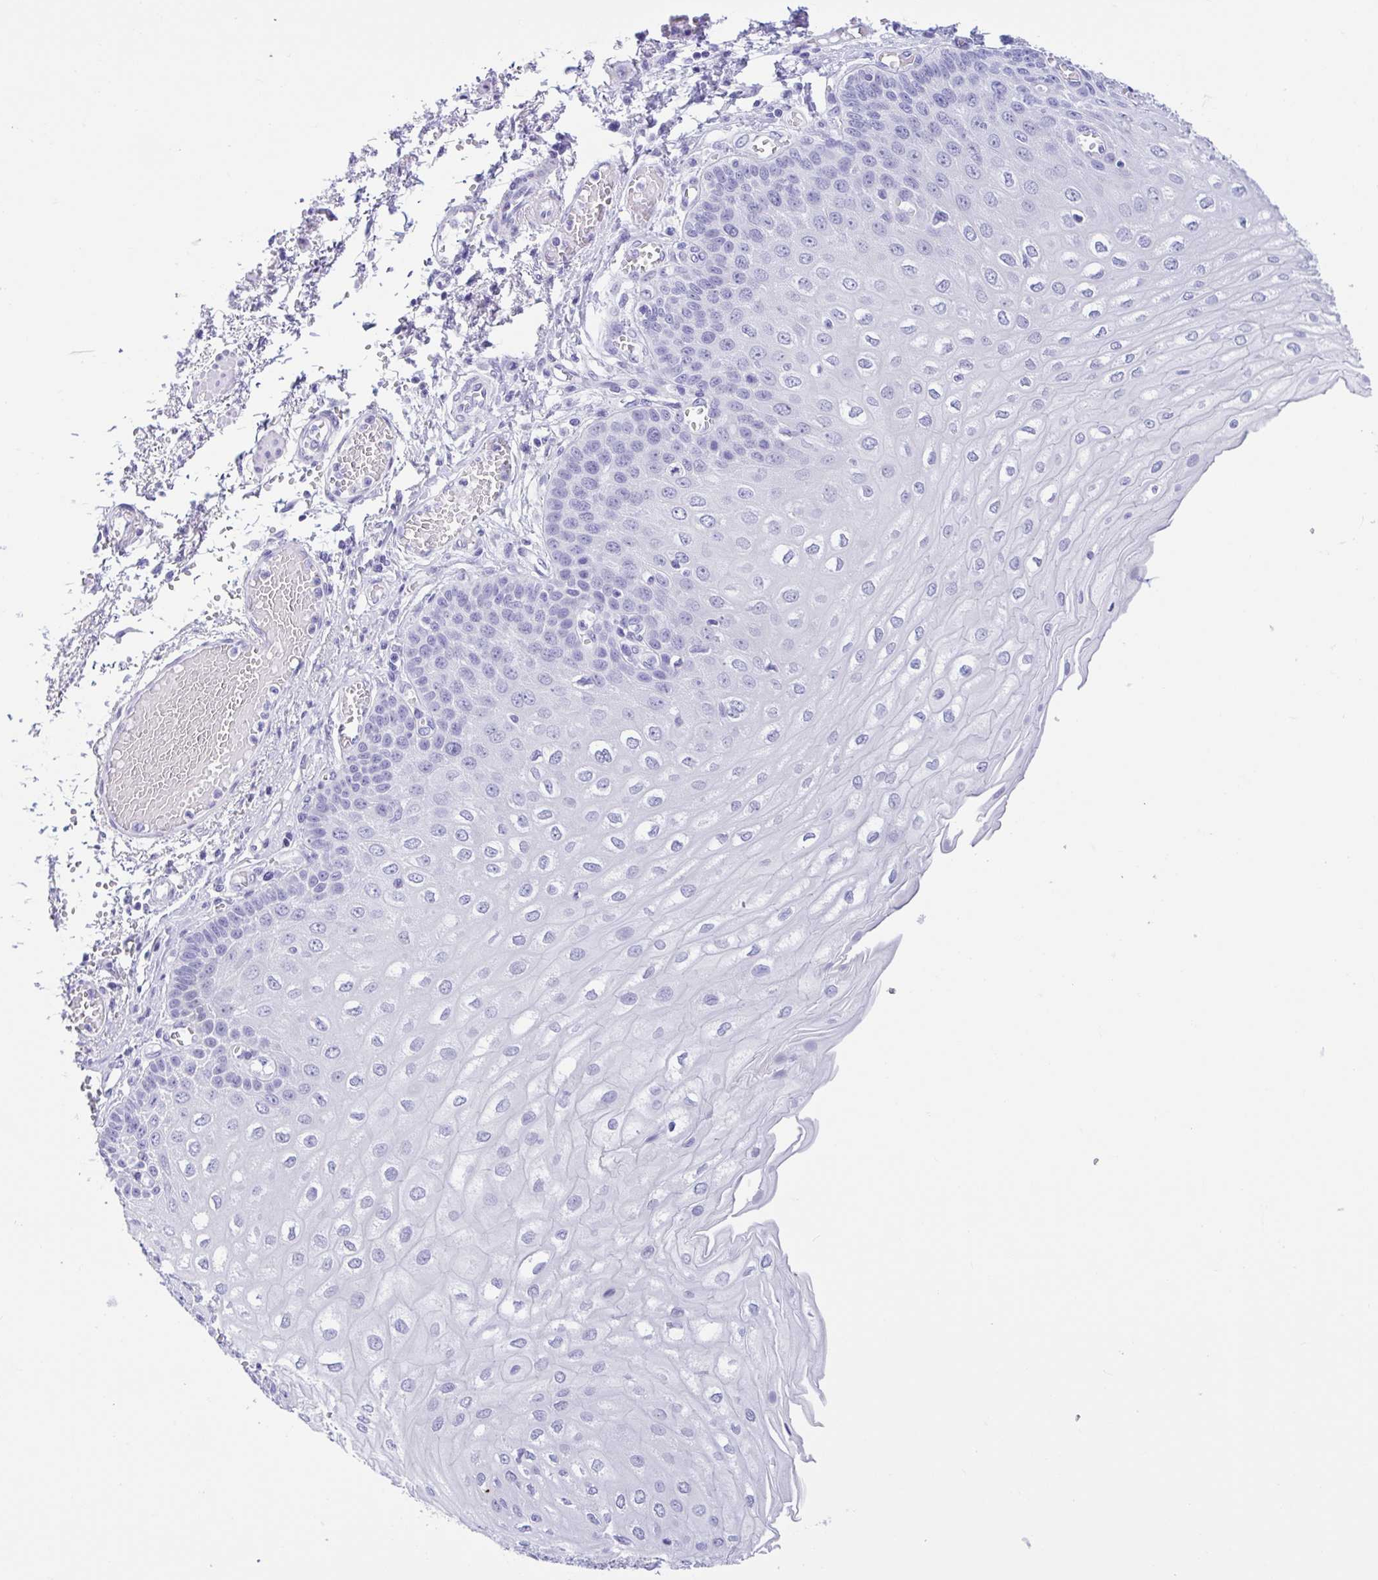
{"staining": {"intensity": "negative", "quantity": "none", "location": "none"}, "tissue": "esophagus", "cell_type": "Squamous epithelial cells", "image_type": "normal", "snomed": [{"axis": "morphology", "description": "Normal tissue, NOS"}, {"axis": "morphology", "description": "Adenocarcinoma, NOS"}, {"axis": "topography", "description": "Esophagus"}], "caption": "Immunohistochemistry (IHC) micrograph of unremarkable esophagus stained for a protein (brown), which shows no positivity in squamous epithelial cells. (DAB (3,3'-diaminobenzidine) immunohistochemistry with hematoxylin counter stain).", "gene": "ENSG00000274792", "patient": {"sex": "male", "age": 81}}